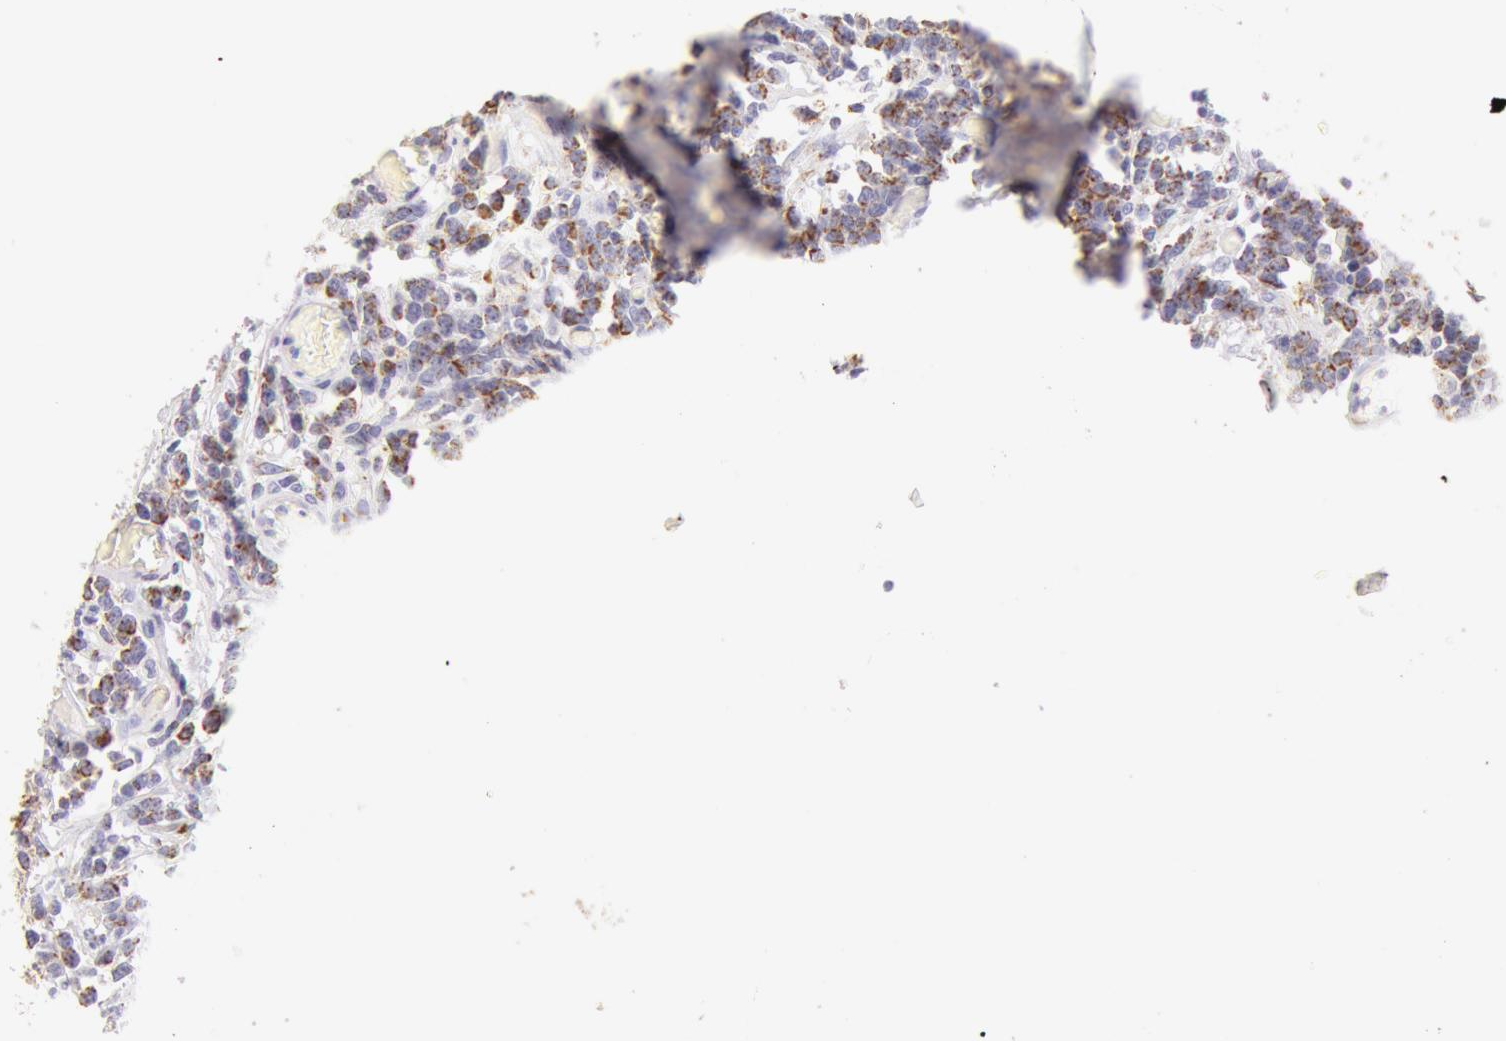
{"staining": {"intensity": "moderate", "quantity": "25%-75%", "location": "cytoplasmic/membranous"}, "tissue": "lymphoma", "cell_type": "Tumor cells", "image_type": "cancer", "snomed": [{"axis": "morphology", "description": "Malignant lymphoma, non-Hodgkin's type, High grade"}, {"axis": "topography", "description": "Colon"}], "caption": "DAB immunohistochemical staining of human lymphoma displays moderate cytoplasmic/membranous protein positivity in about 25%-75% of tumor cells.", "gene": "ATP5F1B", "patient": {"sex": "male", "age": 82}}